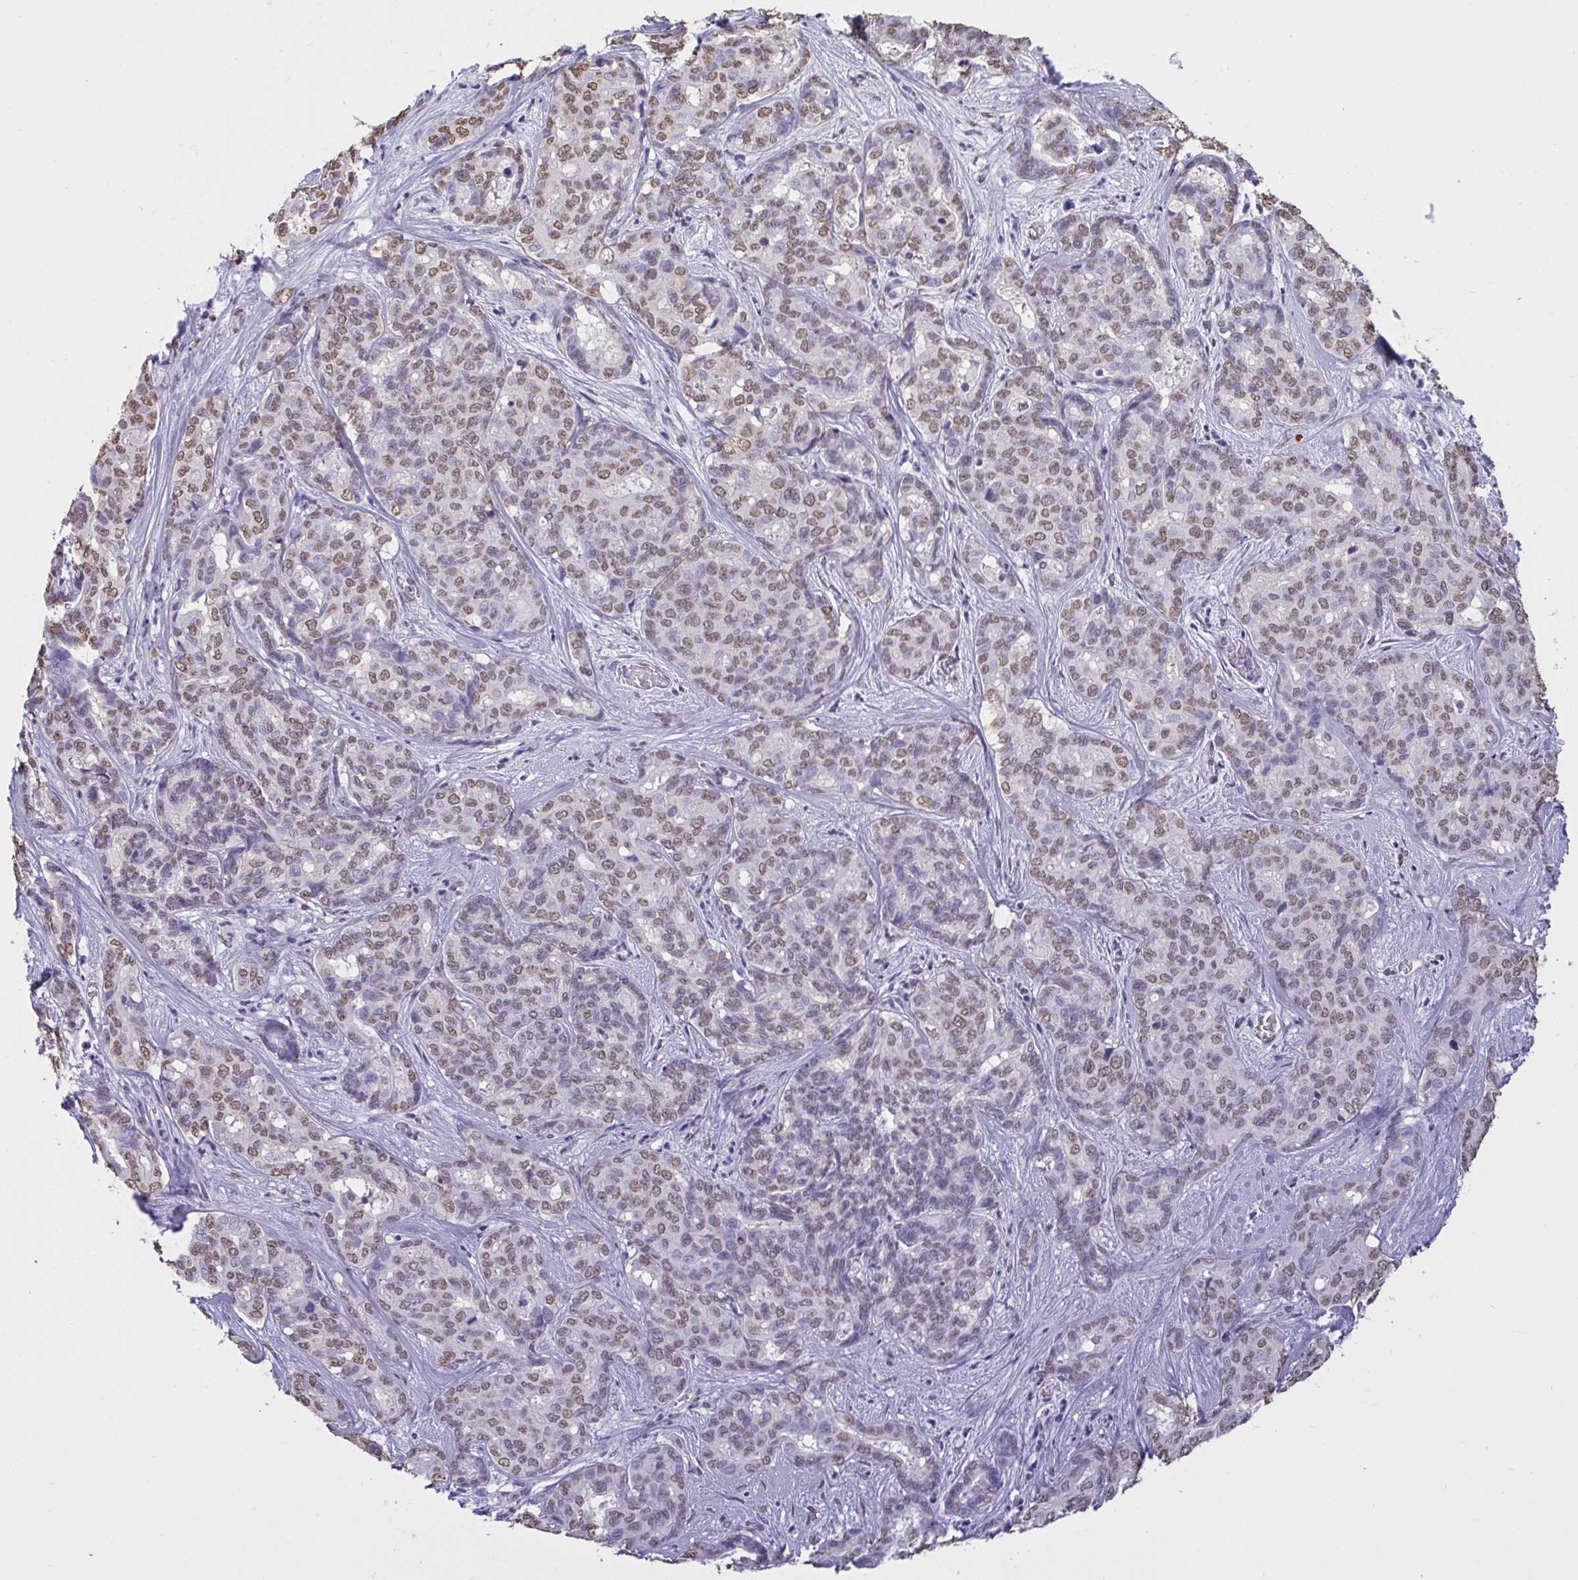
{"staining": {"intensity": "moderate", "quantity": "25%-75%", "location": "nuclear"}, "tissue": "liver cancer", "cell_type": "Tumor cells", "image_type": "cancer", "snomed": [{"axis": "morphology", "description": "Cholangiocarcinoma"}, {"axis": "topography", "description": "Liver"}], "caption": "Brown immunohistochemical staining in human liver cholangiocarcinoma demonstrates moderate nuclear positivity in approximately 25%-75% of tumor cells.", "gene": "SEMA6B", "patient": {"sex": "female", "age": 64}}